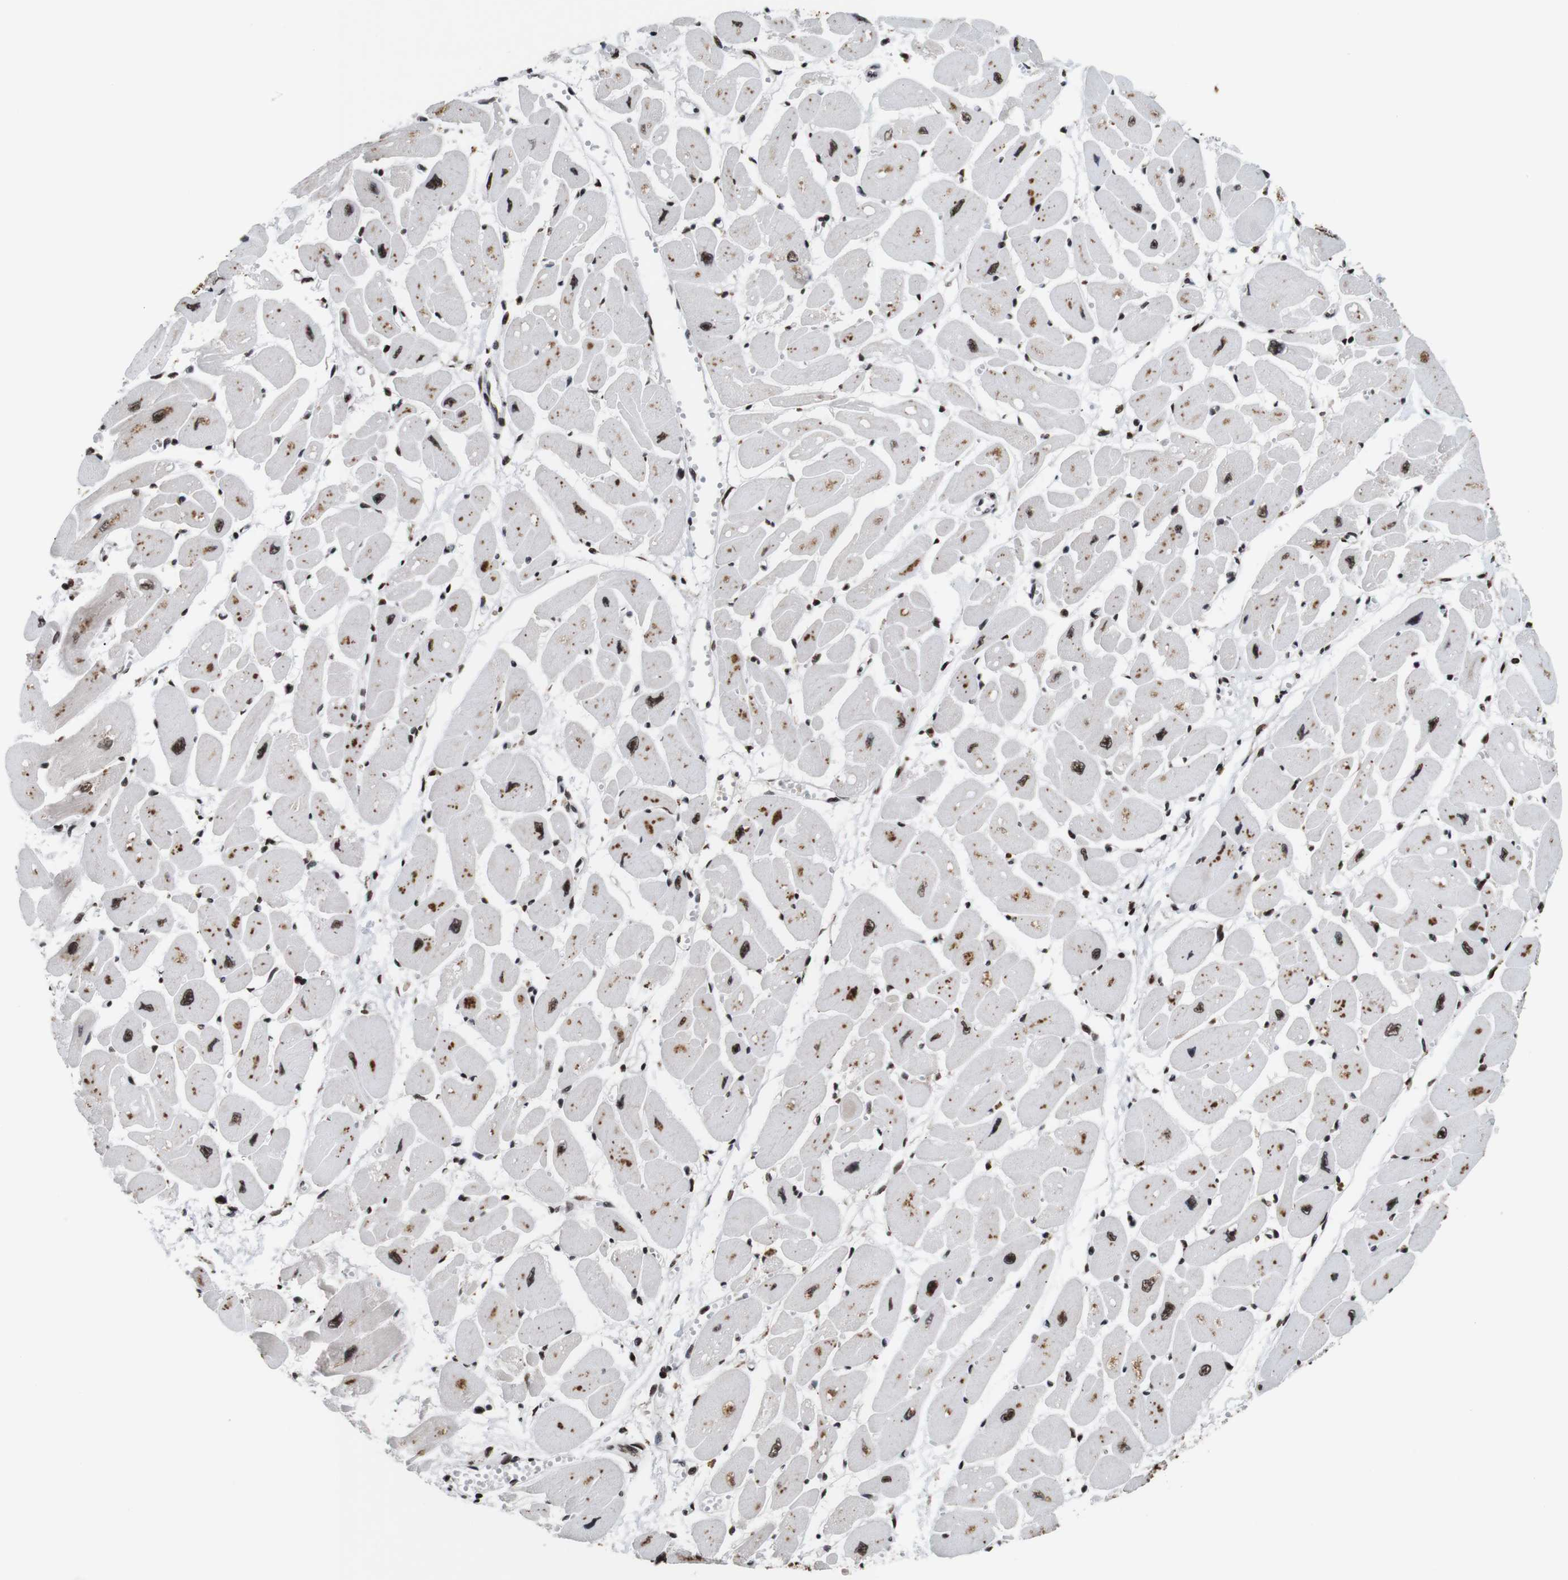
{"staining": {"intensity": "moderate", "quantity": ">75%", "location": "cytoplasmic/membranous,nuclear"}, "tissue": "heart muscle", "cell_type": "Cardiomyocytes", "image_type": "normal", "snomed": [{"axis": "morphology", "description": "Normal tissue, NOS"}, {"axis": "topography", "description": "Heart"}], "caption": "Protein staining reveals moderate cytoplasmic/membranous,nuclear expression in about >75% of cardiomyocytes in unremarkable heart muscle.", "gene": "EIF4G1", "patient": {"sex": "female", "age": 54}}